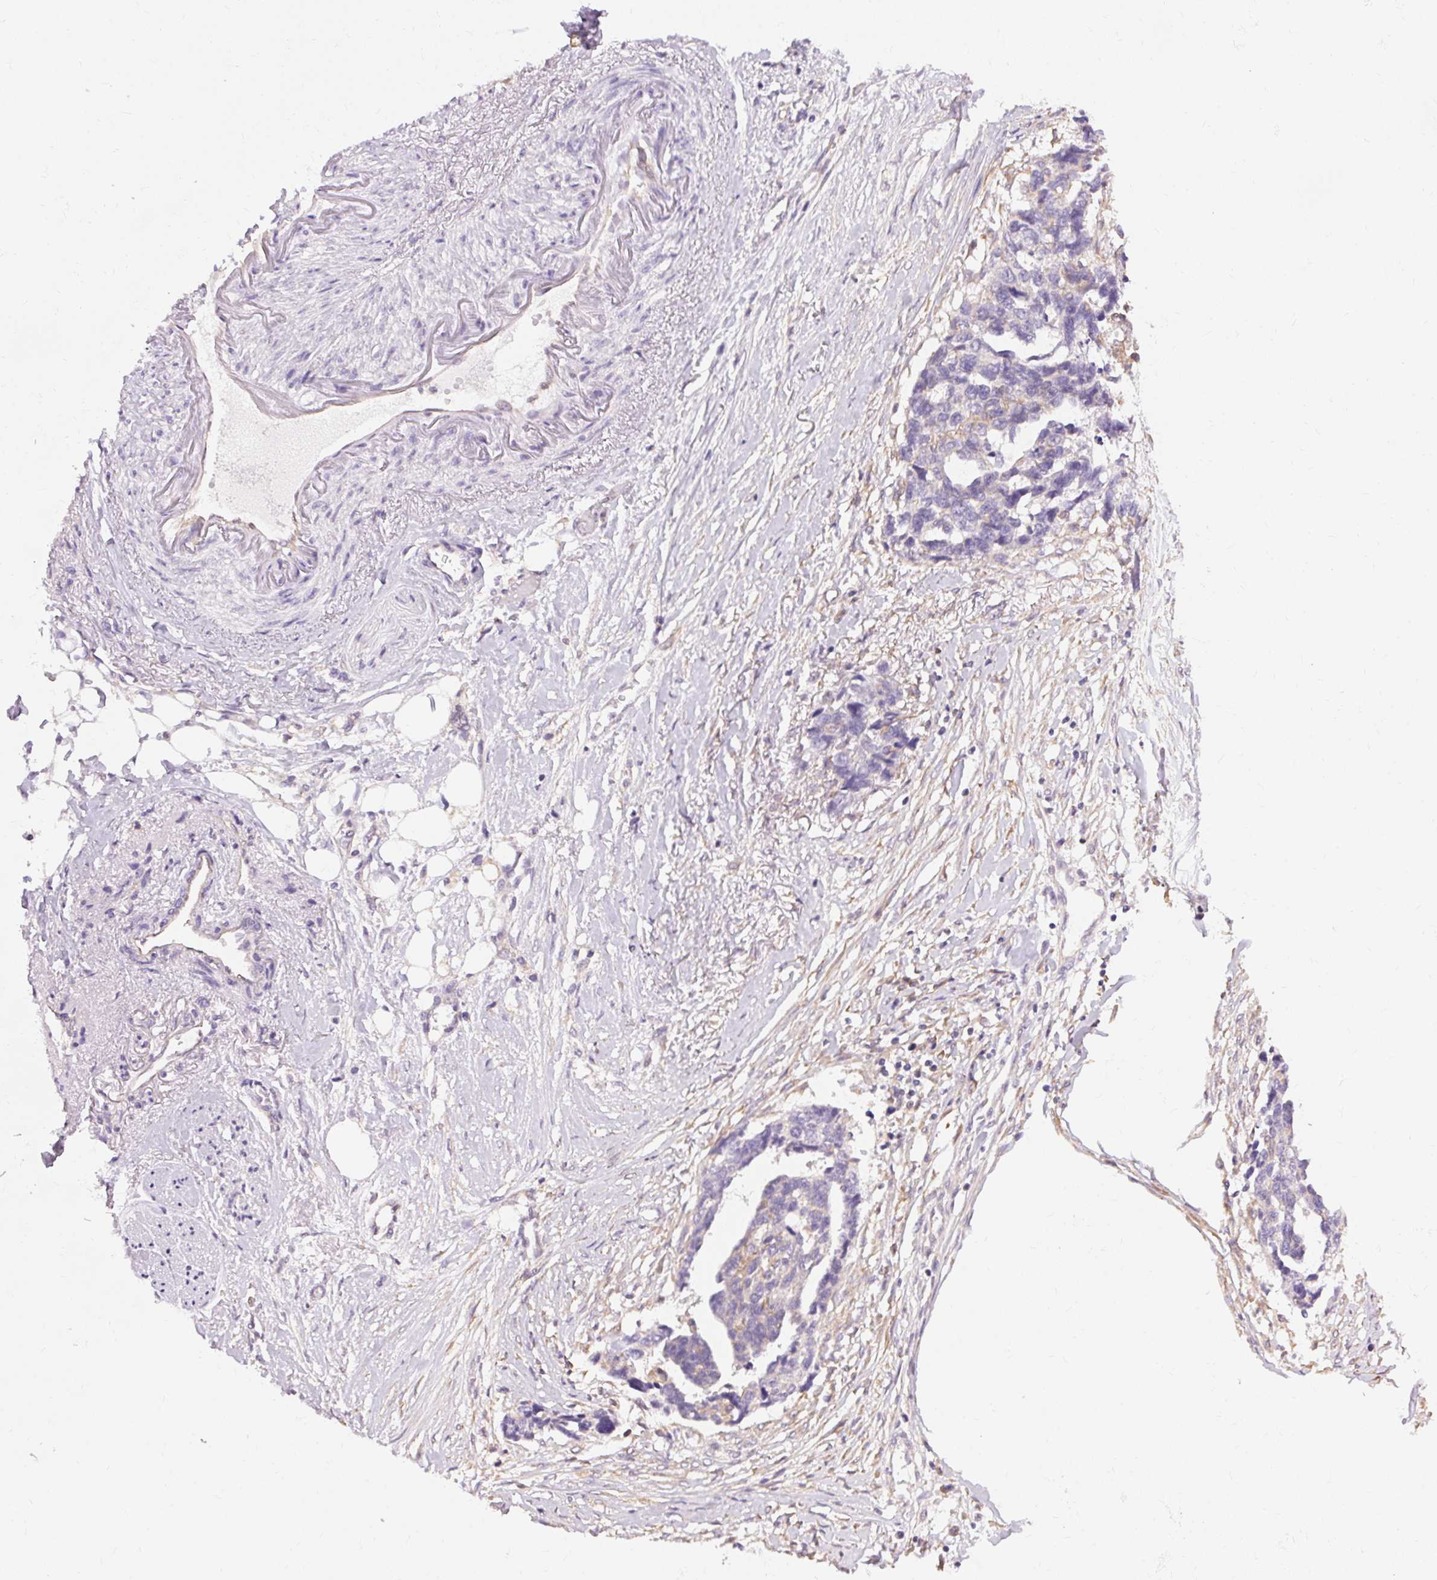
{"staining": {"intensity": "negative", "quantity": "none", "location": "none"}, "tissue": "ovarian cancer", "cell_type": "Tumor cells", "image_type": "cancer", "snomed": [{"axis": "morphology", "description": "Cystadenocarcinoma, serous, NOS"}, {"axis": "topography", "description": "Ovary"}], "caption": "The histopathology image shows no significant expression in tumor cells of ovarian serous cystadenocarcinoma.", "gene": "TM6SF1", "patient": {"sex": "female", "age": 69}}